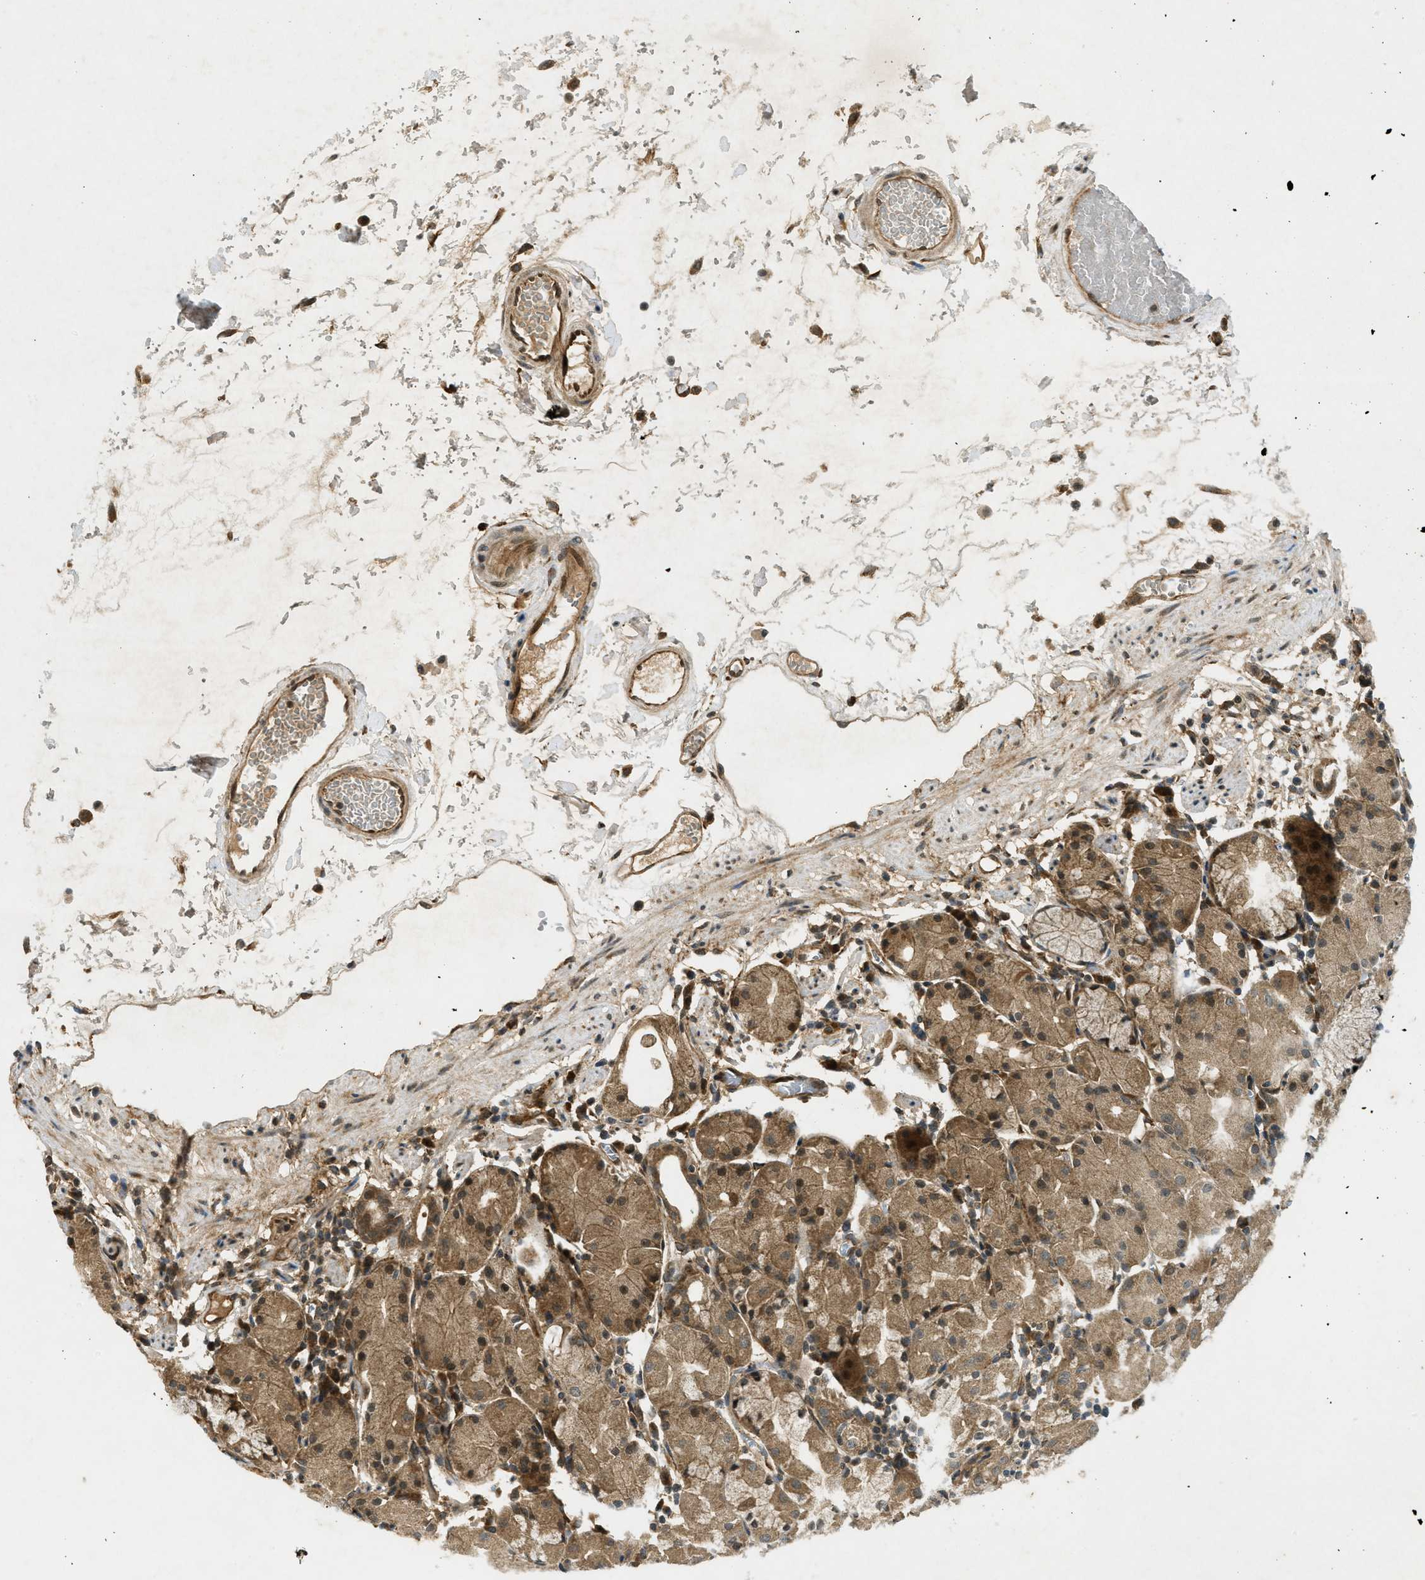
{"staining": {"intensity": "strong", "quantity": ">75%", "location": "cytoplasmic/membranous,nuclear"}, "tissue": "stomach", "cell_type": "Glandular cells", "image_type": "normal", "snomed": [{"axis": "morphology", "description": "Normal tissue, NOS"}, {"axis": "topography", "description": "Stomach"}, {"axis": "topography", "description": "Stomach, lower"}], "caption": "A brown stain highlights strong cytoplasmic/membranous,nuclear staining of a protein in glandular cells of benign stomach. The staining is performed using DAB brown chromogen to label protein expression. The nuclei are counter-stained blue using hematoxylin.", "gene": "EIF2AK3", "patient": {"sex": "female", "age": 75}}